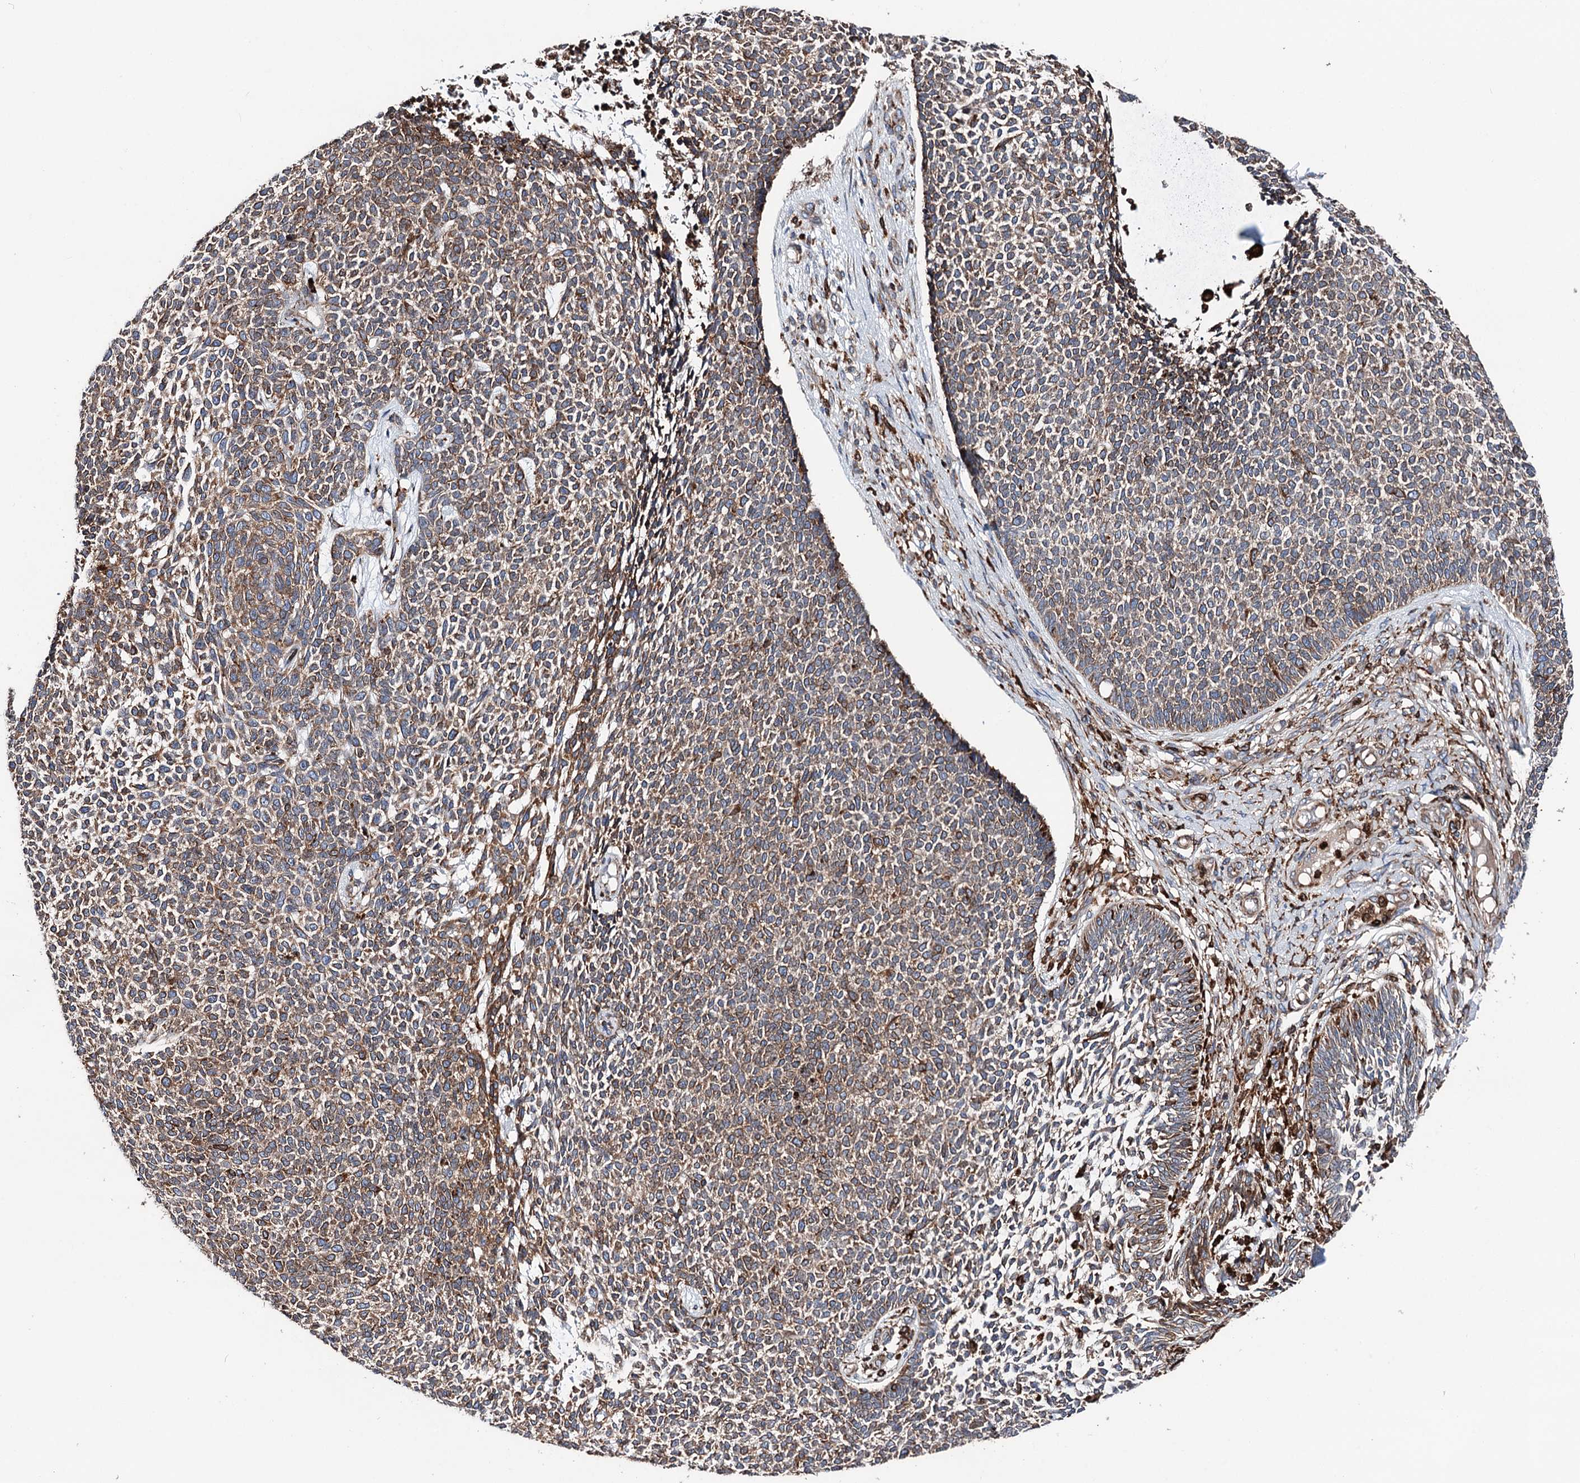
{"staining": {"intensity": "moderate", "quantity": "25%-75%", "location": "cytoplasmic/membranous"}, "tissue": "skin cancer", "cell_type": "Tumor cells", "image_type": "cancer", "snomed": [{"axis": "morphology", "description": "Basal cell carcinoma"}, {"axis": "topography", "description": "Skin"}], "caption": "Immunohistochemistry of human skin cancer (basal cell carcinoma) displays medium levels of moderate cytoplasmic/membranous staining in about 25%-75% of tumor cells.", "gene": "ERP29", "patient": {"sex": "female", "age": 84}}